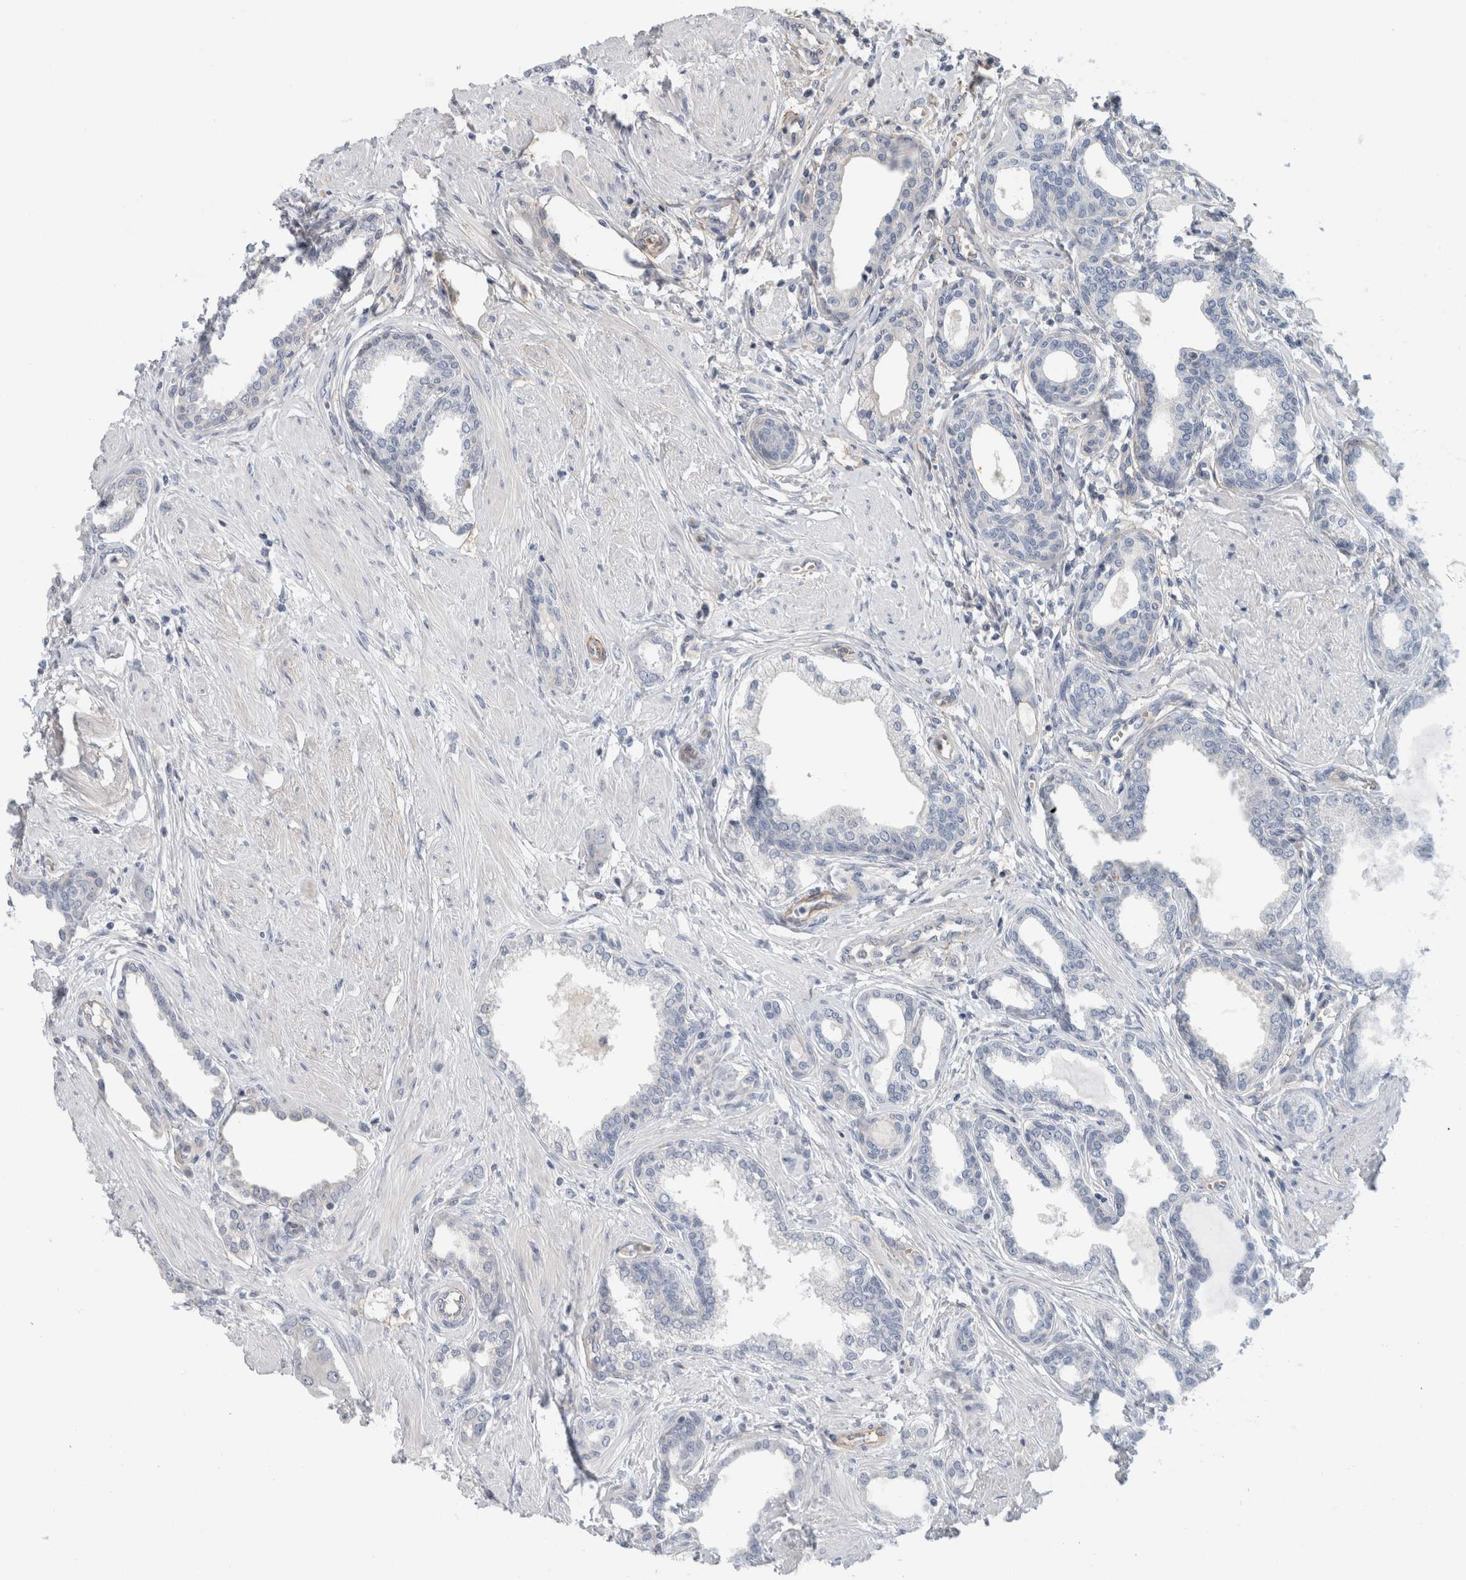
{"staining": {"intensity": "negative", "quantity": "none", "location": "none"}, "tissue": "prostate cancer", "cell_type": "Tumor cells", "image_type": "cancer", "snomed": [{"axis": "morphology", "description": "Adenocarcinoma, High grade"}, {"axis": "topography", "description": "Prostate"}], "caption": "The image exhibits no staining of tumor cells in prostate cancer (adenocarcinoma (high-grade)).", "gene": "CD55", "patient": {"sex": "male", "age": 52}}